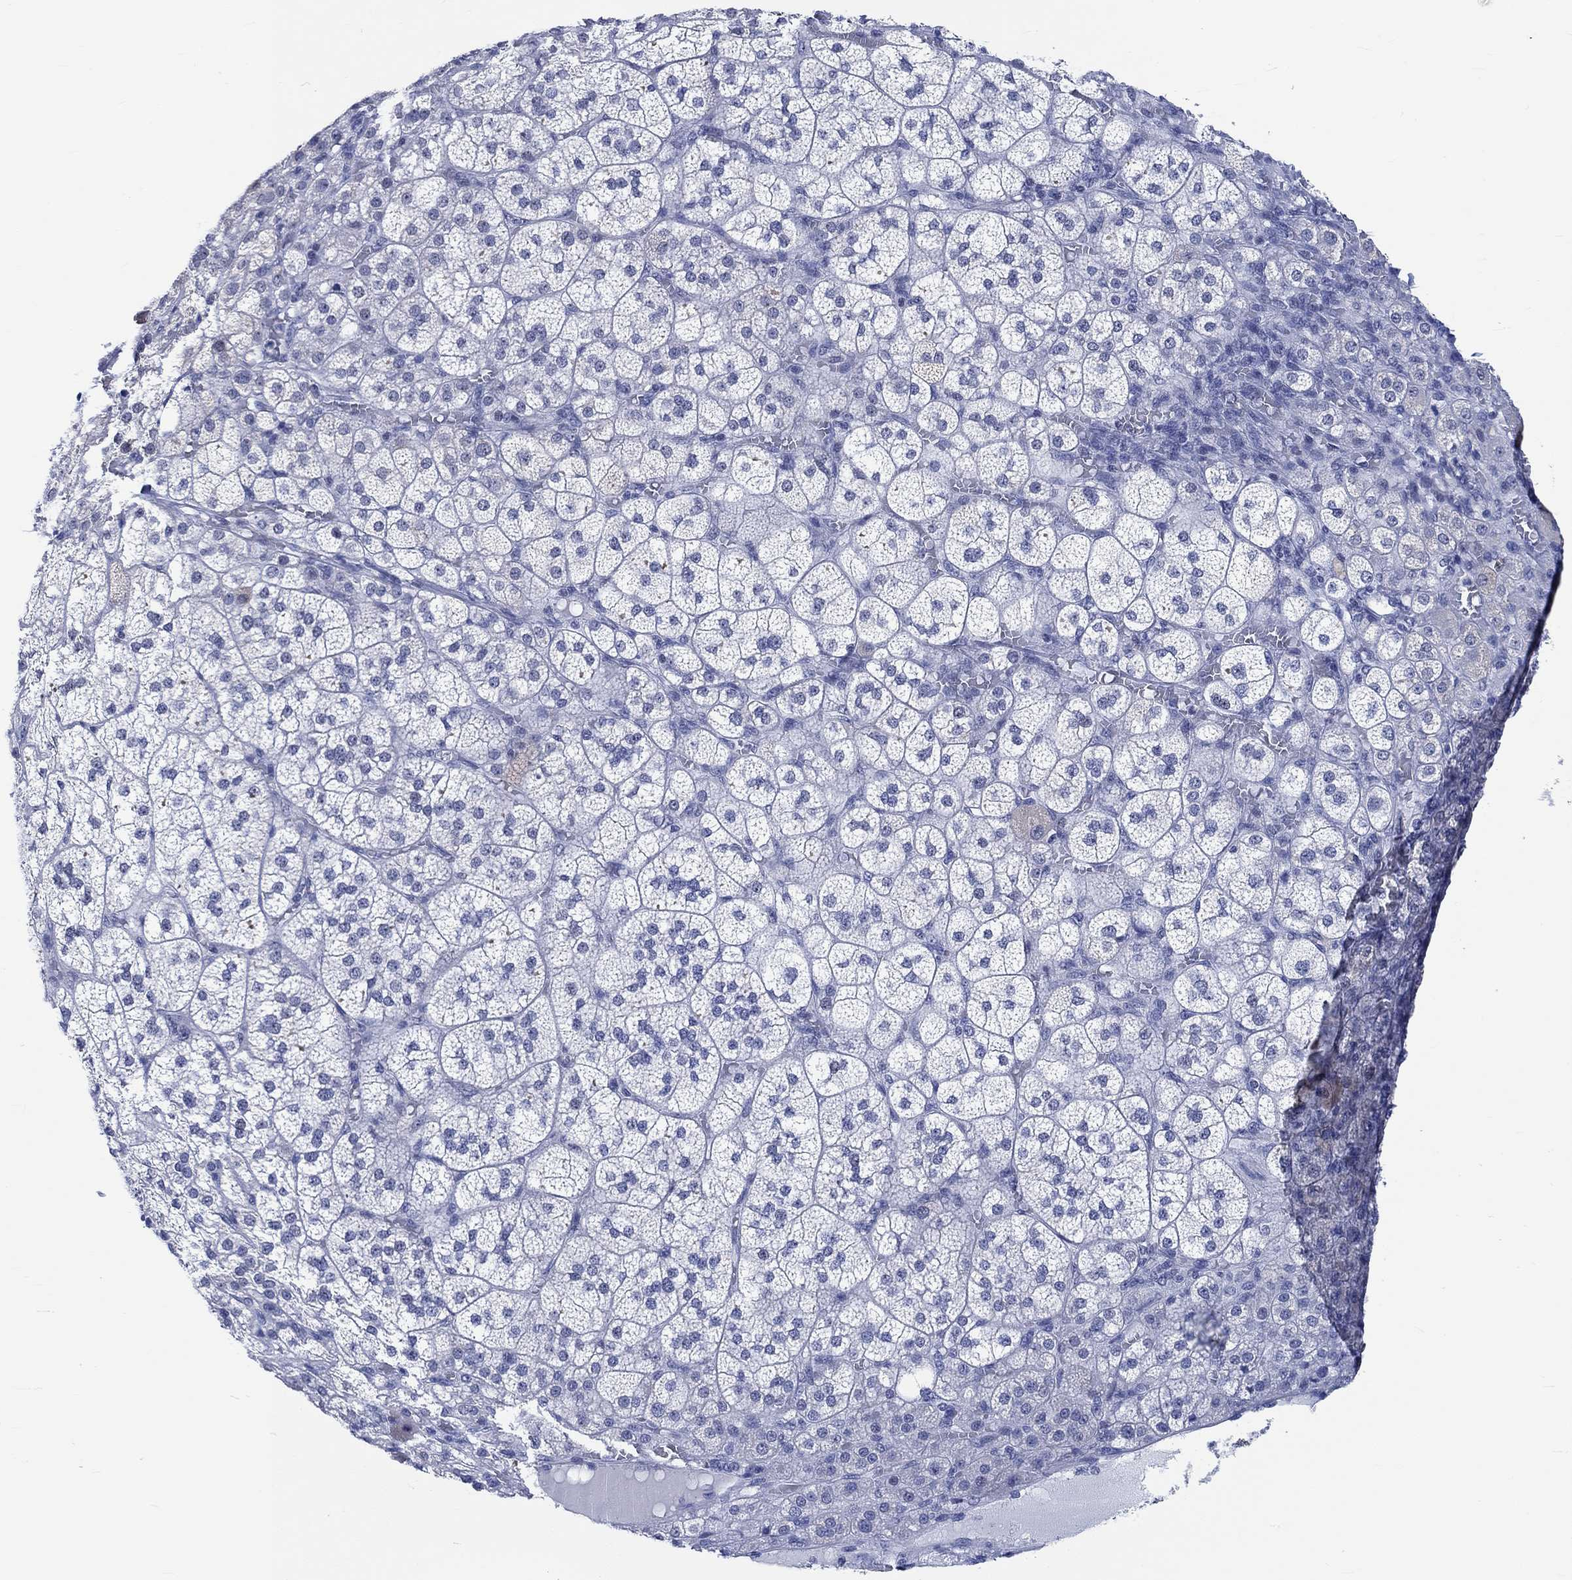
{"staining": {"intensity": "weak", "quantity": "<25%", "location": "nuclear"}, "tissue": "adrenal gland", "cell_type": "Glandular cells", "image_type": "normal", "snomed": [{"axis": "morphology", "description": "Normal tissue, NOS"}, {"axis": "topography", "description": "Adrenal gland"}], "caption": "The image exhibits no staining of glandular cells in normal adrenal gland. (DAB (3,3'-diaminobenzidine) immunohistochemistry, high magnification).", "gene": "ZNF446", "patient": {"sex": "female", "age": 60}}